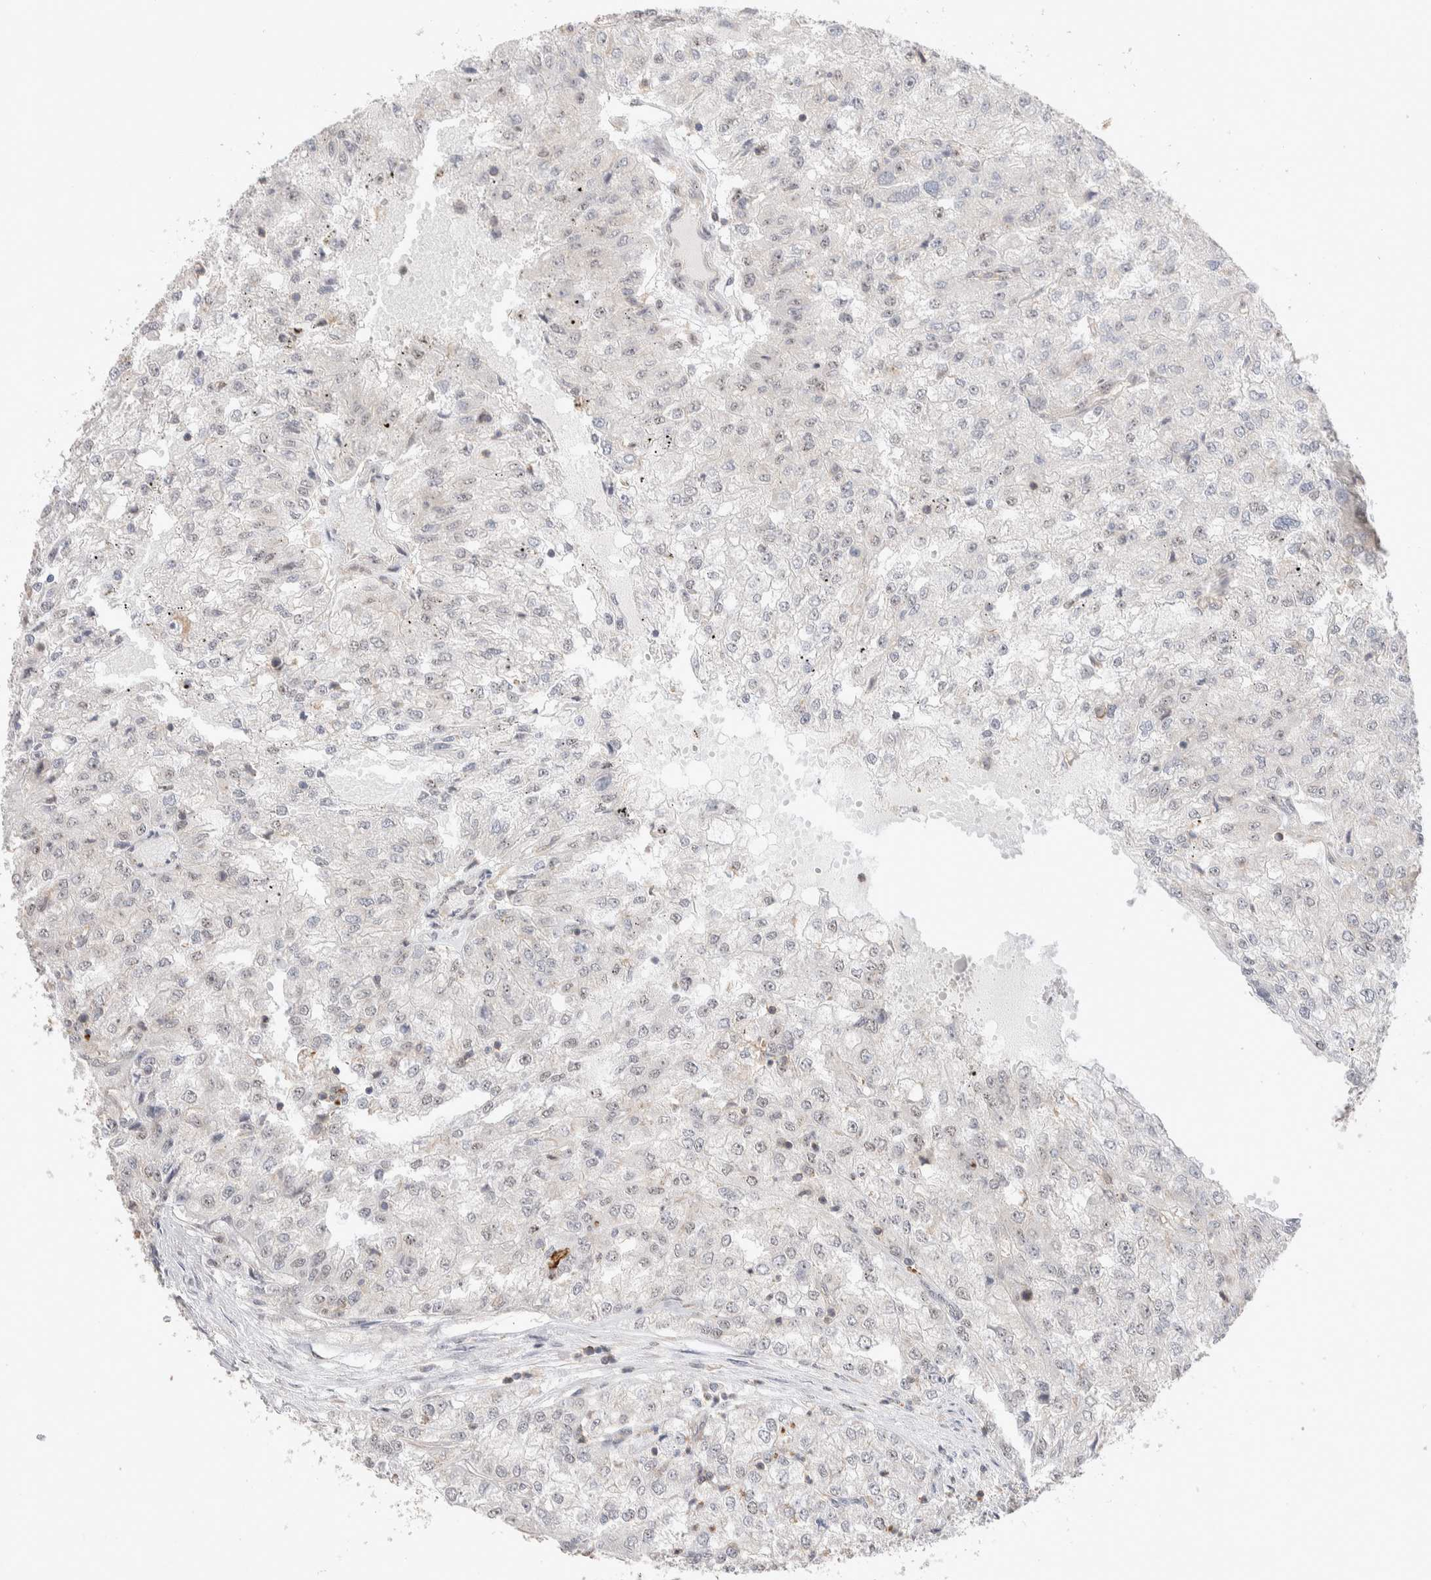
{"staining": {"intensity": "negative", "quantity": "none", "location": "none"}, "tissue": "renal cancer", "cell_type": "Tumor cells", "image_type": "cancer", "snomed": [{"axis": "morphology", "description": "Adenocarcinoma, NOS"}, {"axis": "topography", "description": "Kidney"}], "caption": "A micrograph of human renal cancer is negative for staining in tumor cells.", "gene": "ZNF704", "patient": {"sex": "female", "age": 54}}